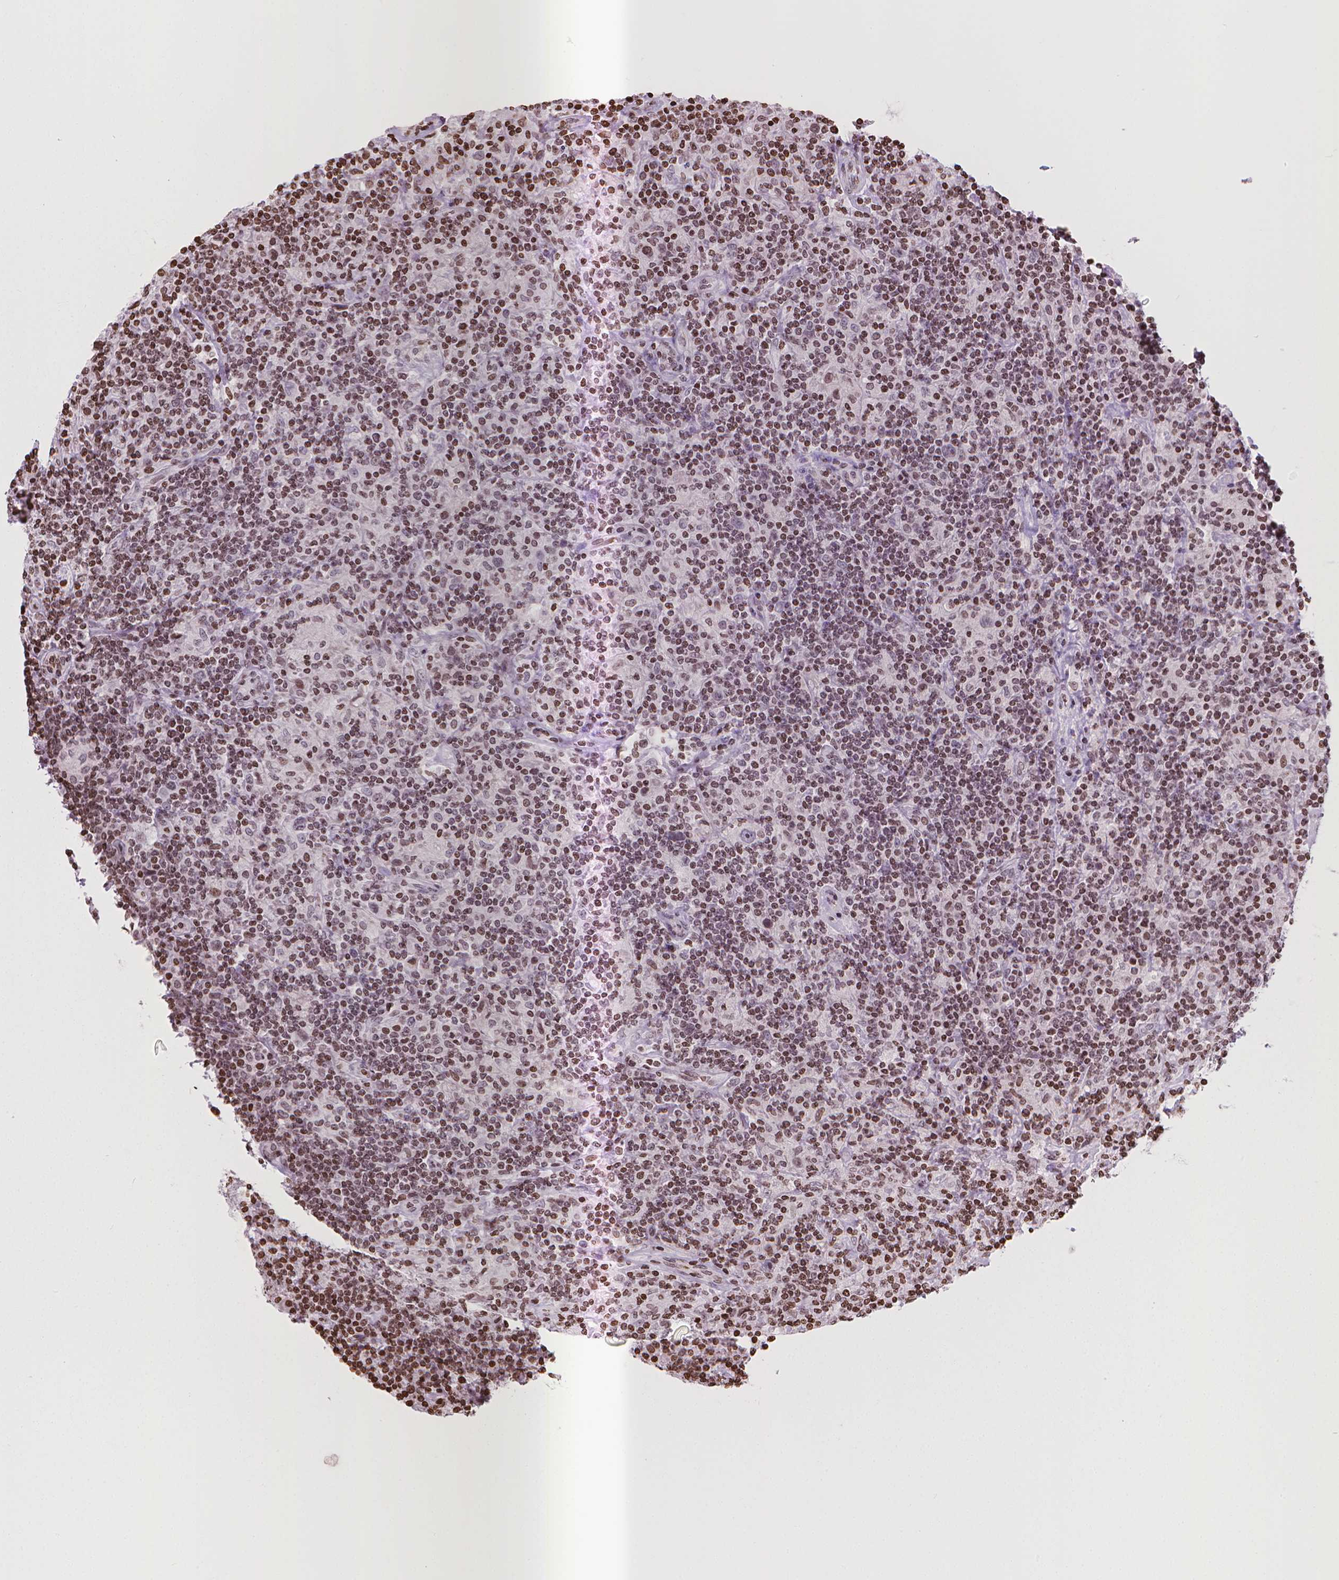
{"staining": {"intensity": "weak", "quantity": "<25%", "location": "nuclear"}, "tissue": "lymphoma", "cell_type": "Tumor cells", "image_type": "cancer", "snomed": [{"axis": "morphology", "description": "Hodgkin's disease, NOS"}, {"axis": "topography", "description": "Lymph node"}], "caption": "Hodgkin's disease stained for a protein using immunohistochemistry exhibits no expression tumor cells.", "gene": "PIP4K2A", "patient": {"sex": "male", "age": 70}}